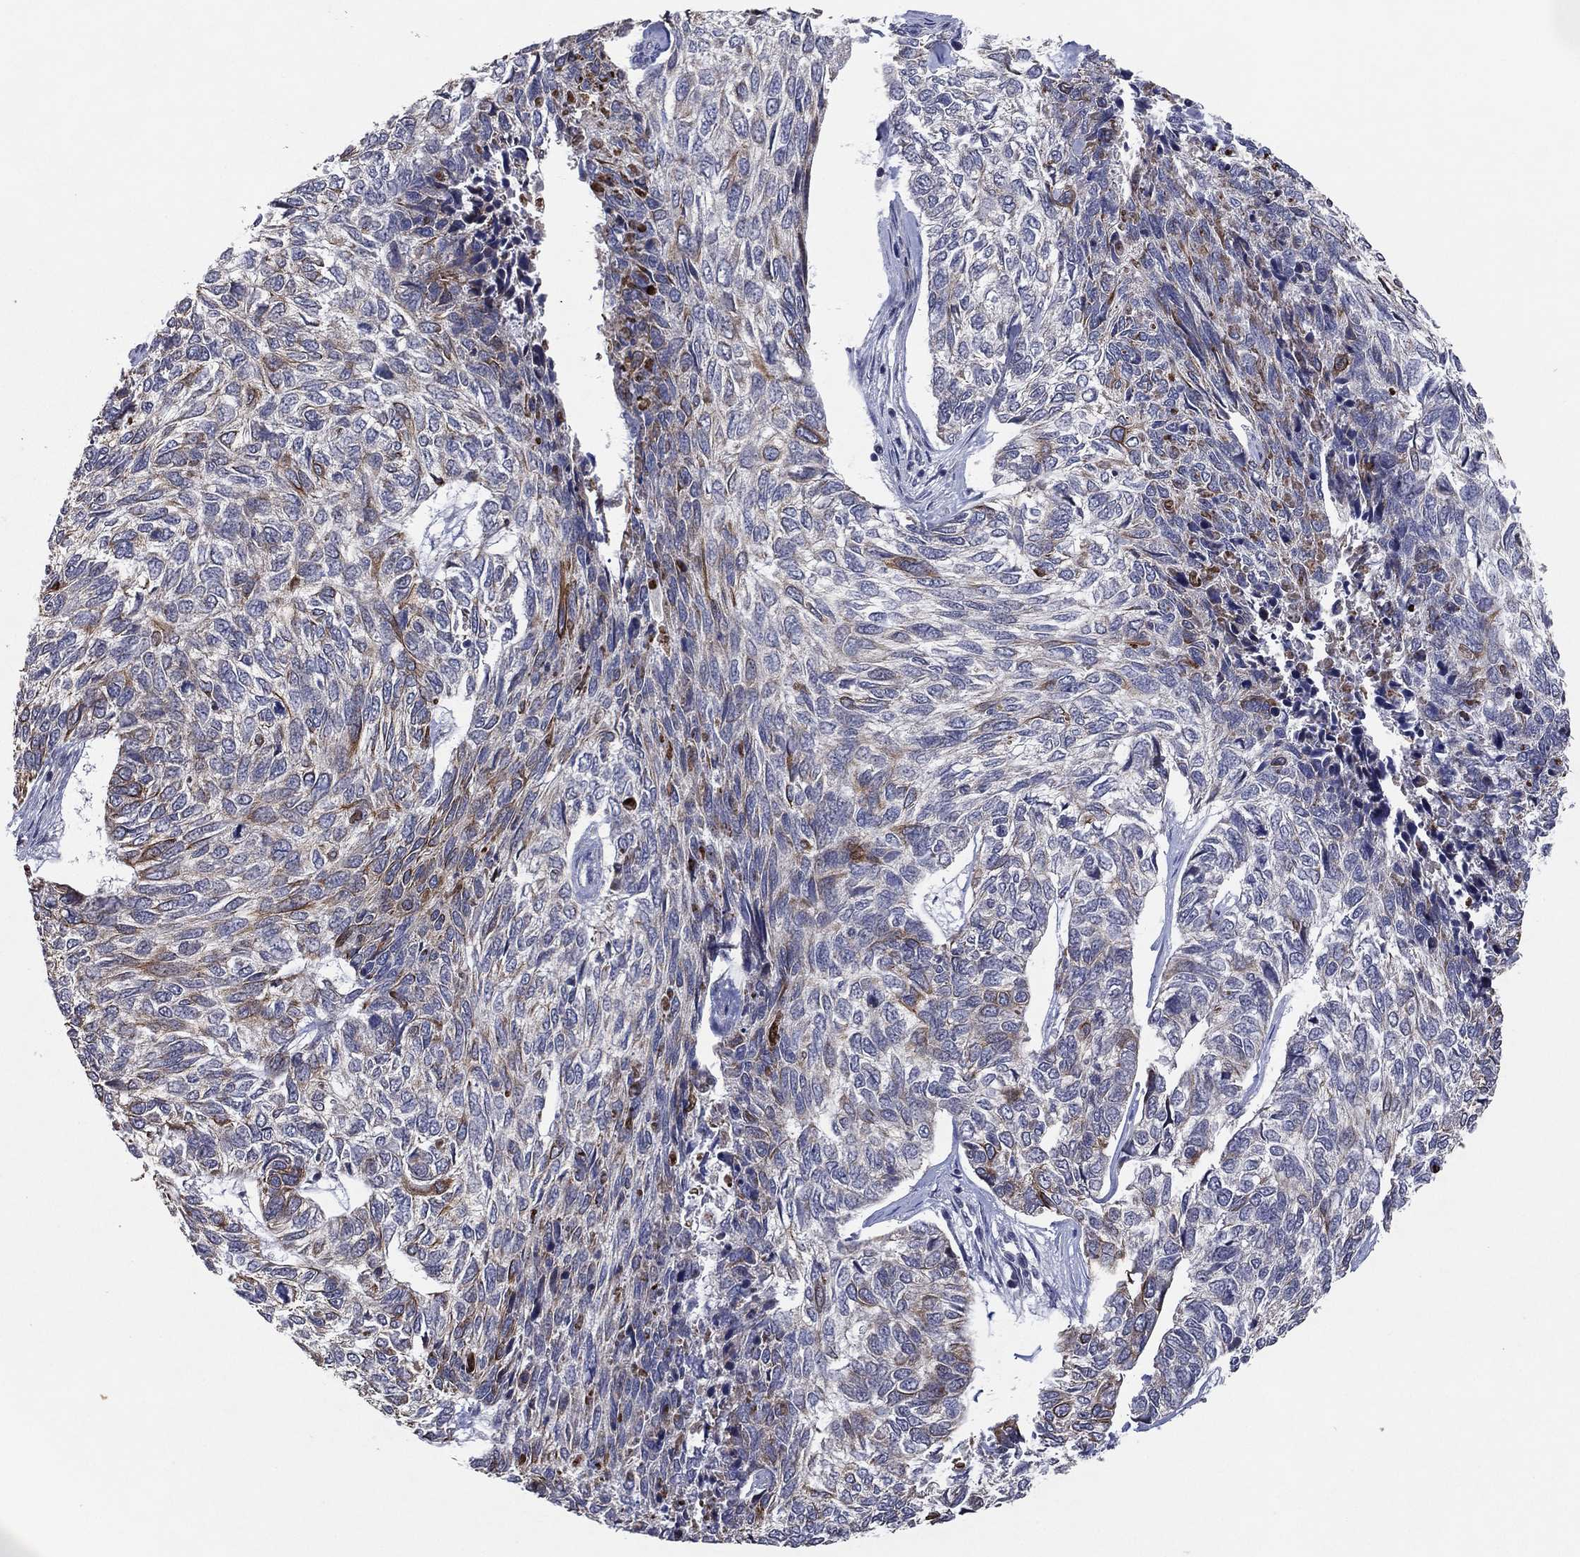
{"staining": {"intensity": "moderate", "quantity": "<25%", "location": "cytoplasmic/membranous"}, "tissue": "skin cancer", "cell_type": "Tumor cells", "image_type": "cancer", "snomed": [{"axis": "morphology", "description": "Basal cell carcinoma"}, {"axis": "topography", "description": "Skin"}], "caption": "Skin basal cell carcinoma tissue reveals moderate cytoplasmic/membranous expression in about <25% of tumor cells, visualized by immunohistochemistry.", "gene": "KAT14", "patient": {"sex": "female", "age": 65}}